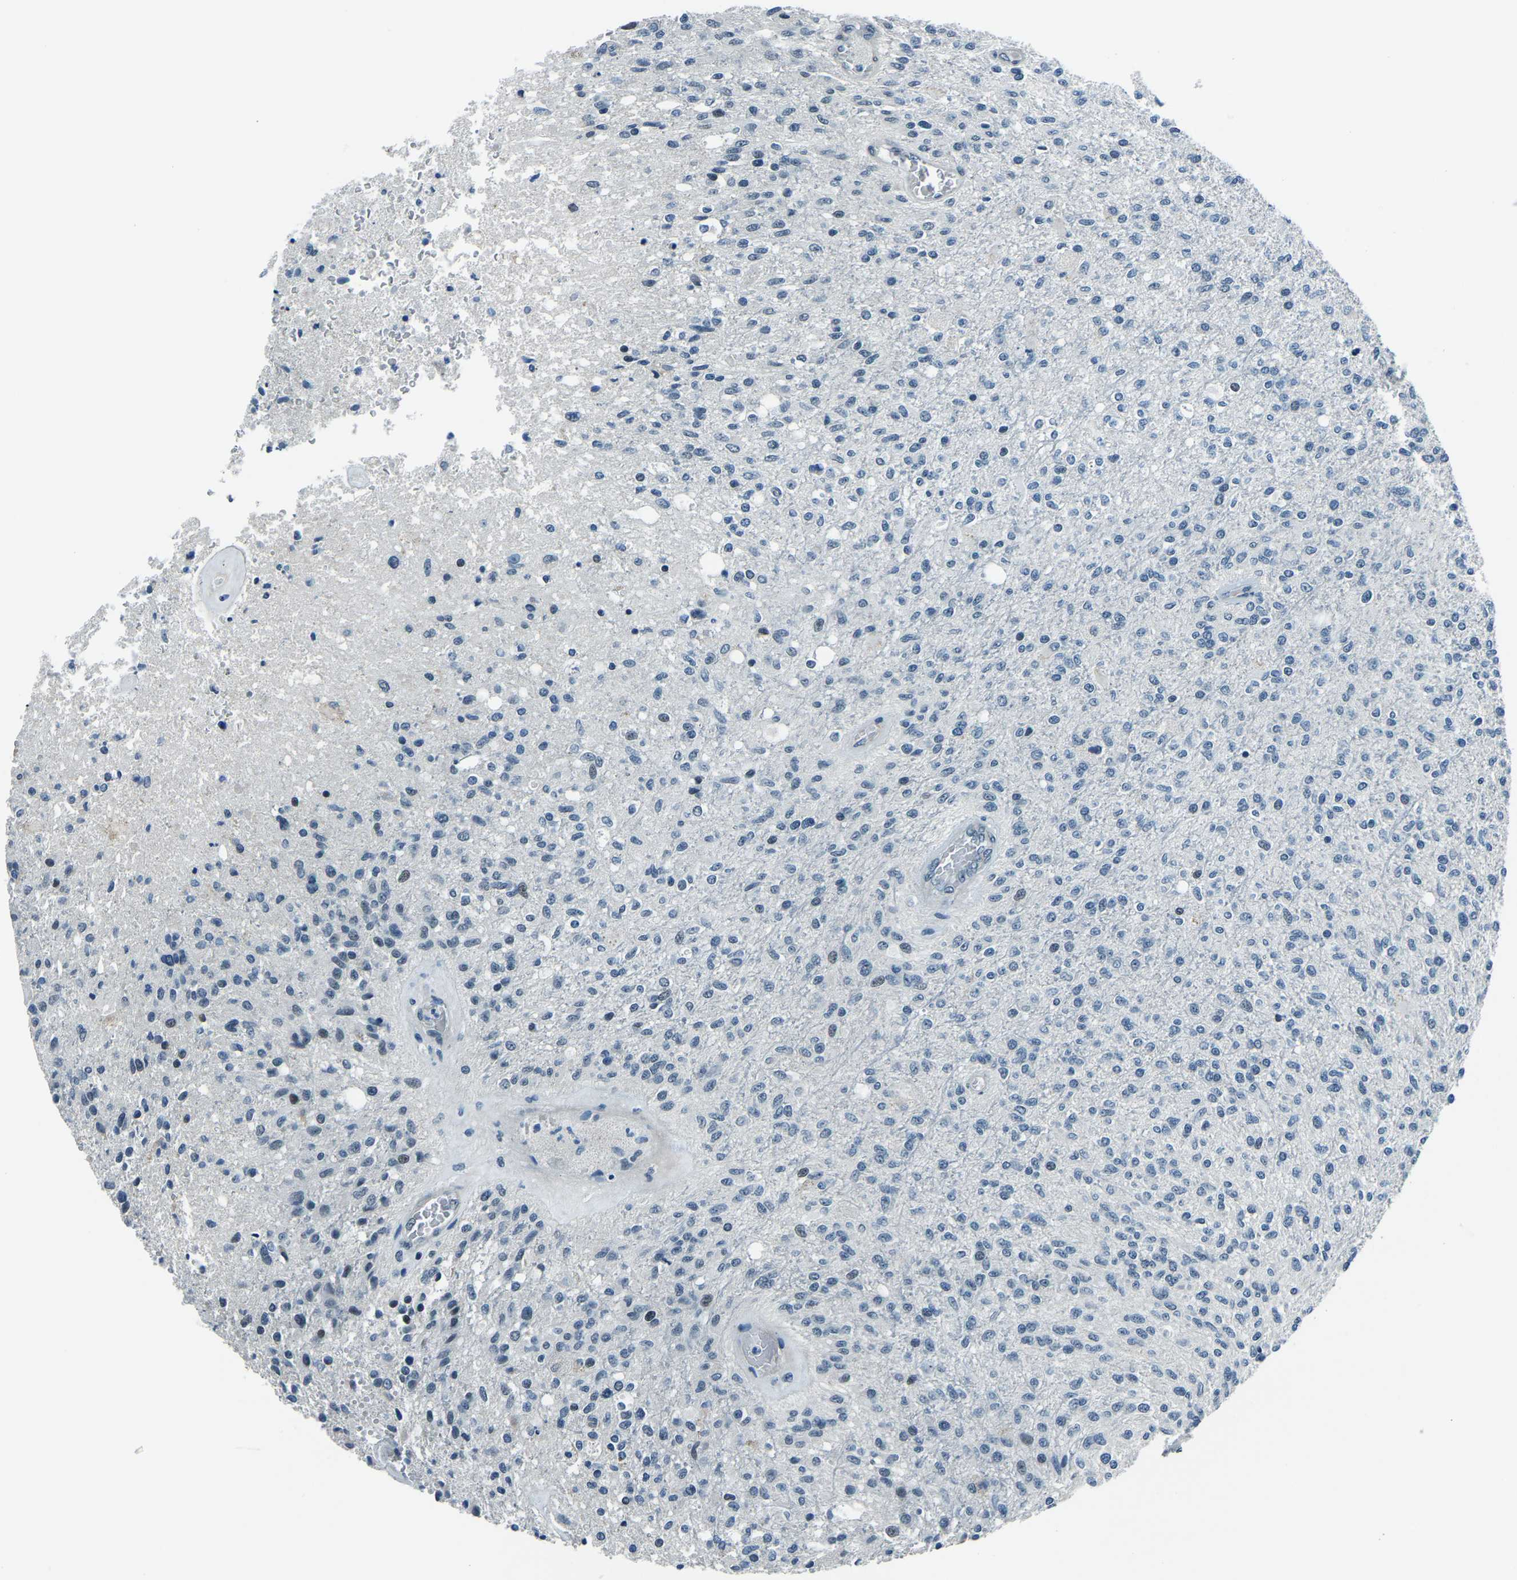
{"staining": {"intensity": "negative", "quantity": "none", "location": "none"}, "tissue": "glioma", "cell_type": "Tumor cells", "image_type": "cancer", "snomed": [{"axis": "morphology", "description": "Normal tissue, NOS"}, {"axis": "morphology", "description": "Glioma, malignant, High grade"}, {"axis": "topography", "description": "Cerebral cortex"}], "caption": "A high-resolution histopathology image shows IHC staining of glioma, which shows no significant positivity in tumor cells. (DAB IHC with hematoxylin counter stain).", "gene": "PRCC", "patient": {"sex": "male", "age": 77}}